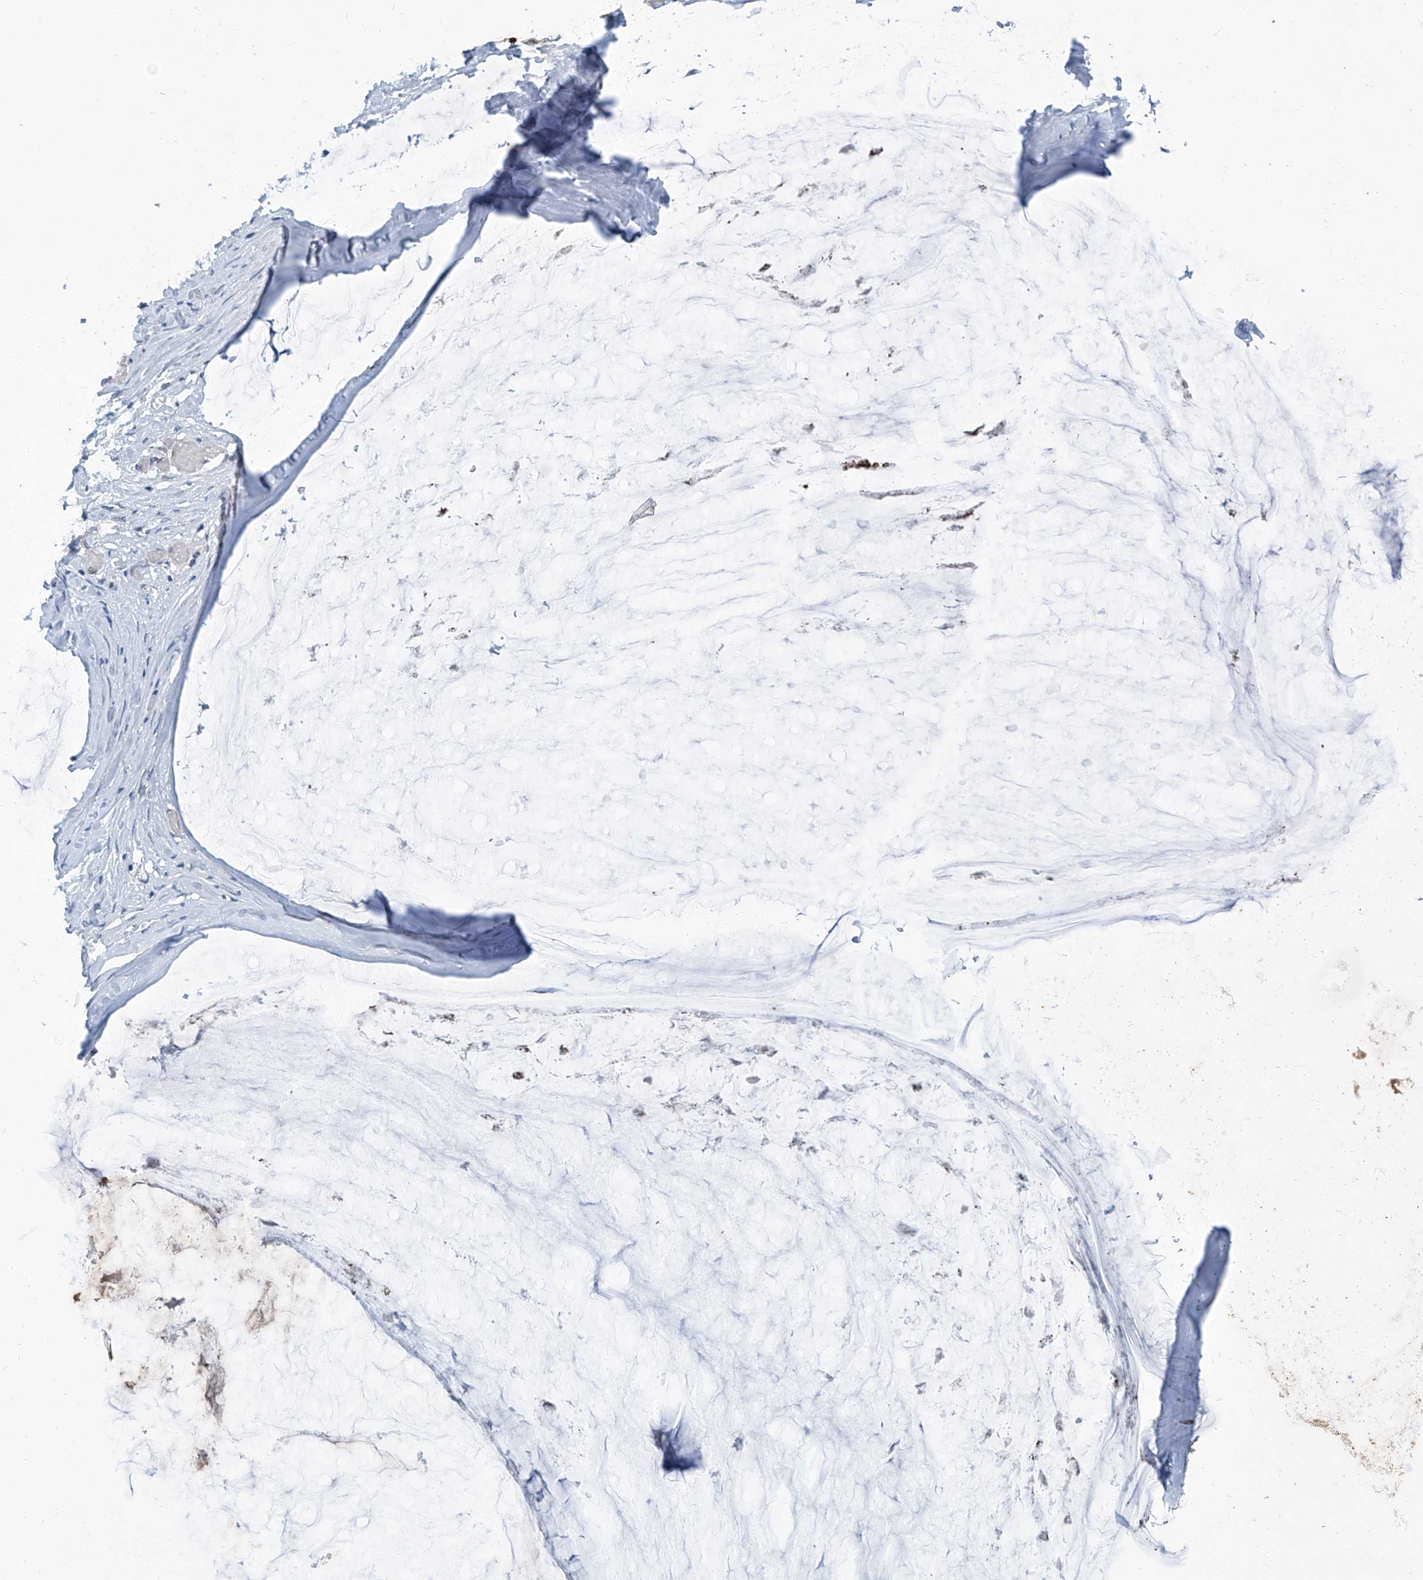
{"staining": {"intensity": "negative", "quantity": "none", "location": "none"}, "tissue": "ovarian cancer", "cell_type": "Tumor cells", "image_type": "cancer", "snomed": [{"axis": "morphology", "description": "Cystadenocarcinoma, mucinous, NOS"}, {"axis": "topography", "description": "Ovary"}], "caption": "A high-resolution photomicrograph shows IHC staining of ovarian mucinous cystadenocarcinoma, which shows no significant expression in tumor cells.", "gene": "CLK1", "patient": {"sex": "female", "age": 39}}